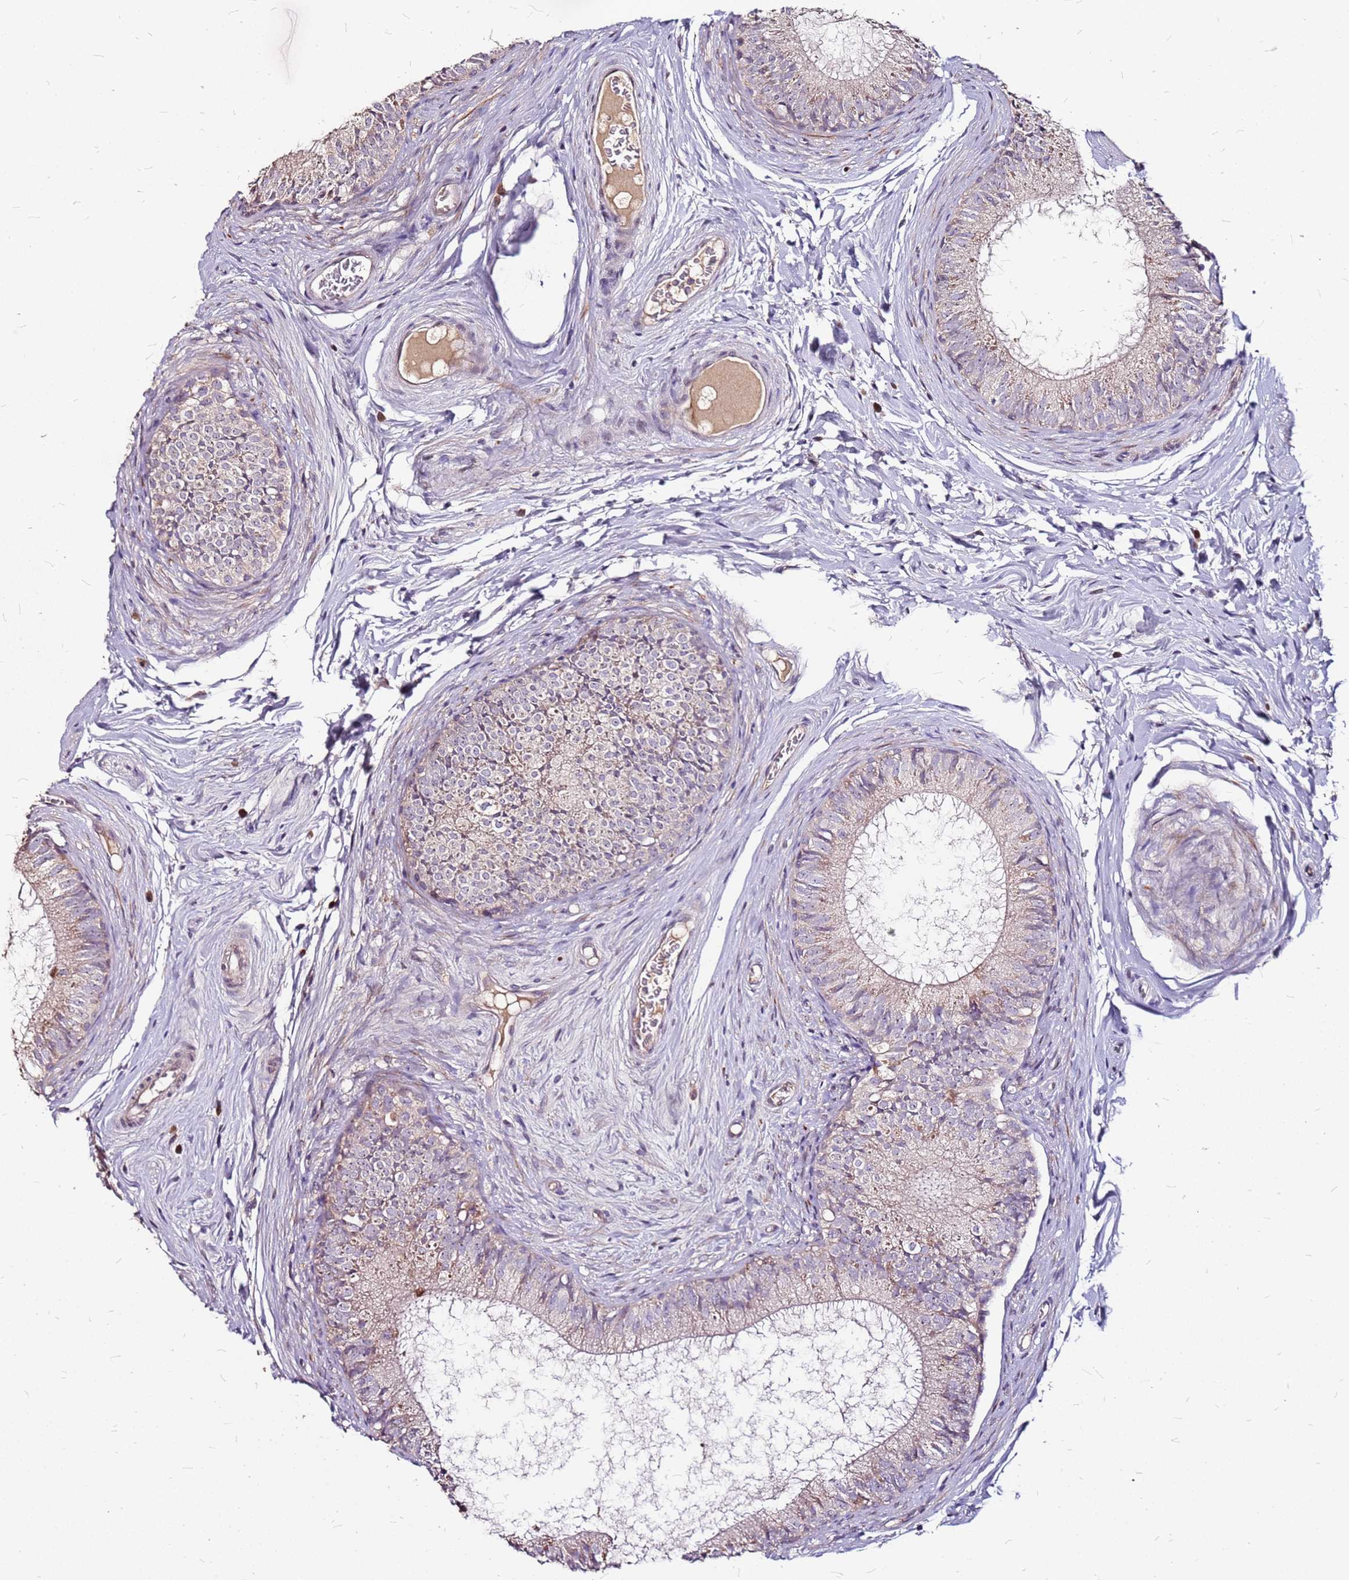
{"staining": {"intensity": "weak", "quantity": "25%-75%", "location": "cytoplasmic/membranous"}, "tissue": "epididymis", "cell_type": "Glandular cells", "image_type": "normal", "snomed": [{"axis": "morphology", "description": "Normal tissue, NOS"}, {"axis": "topography", "description": "Epididymis"}], "caption": "An IHC histopathology image of benign tissue is shown. Protein staining in brown highlights weak cytoplasmic/membranous positivity in epididymis within glandular cells.", "gene": "DCDC2C", "patient": {"sex": "male", "age": 25}}